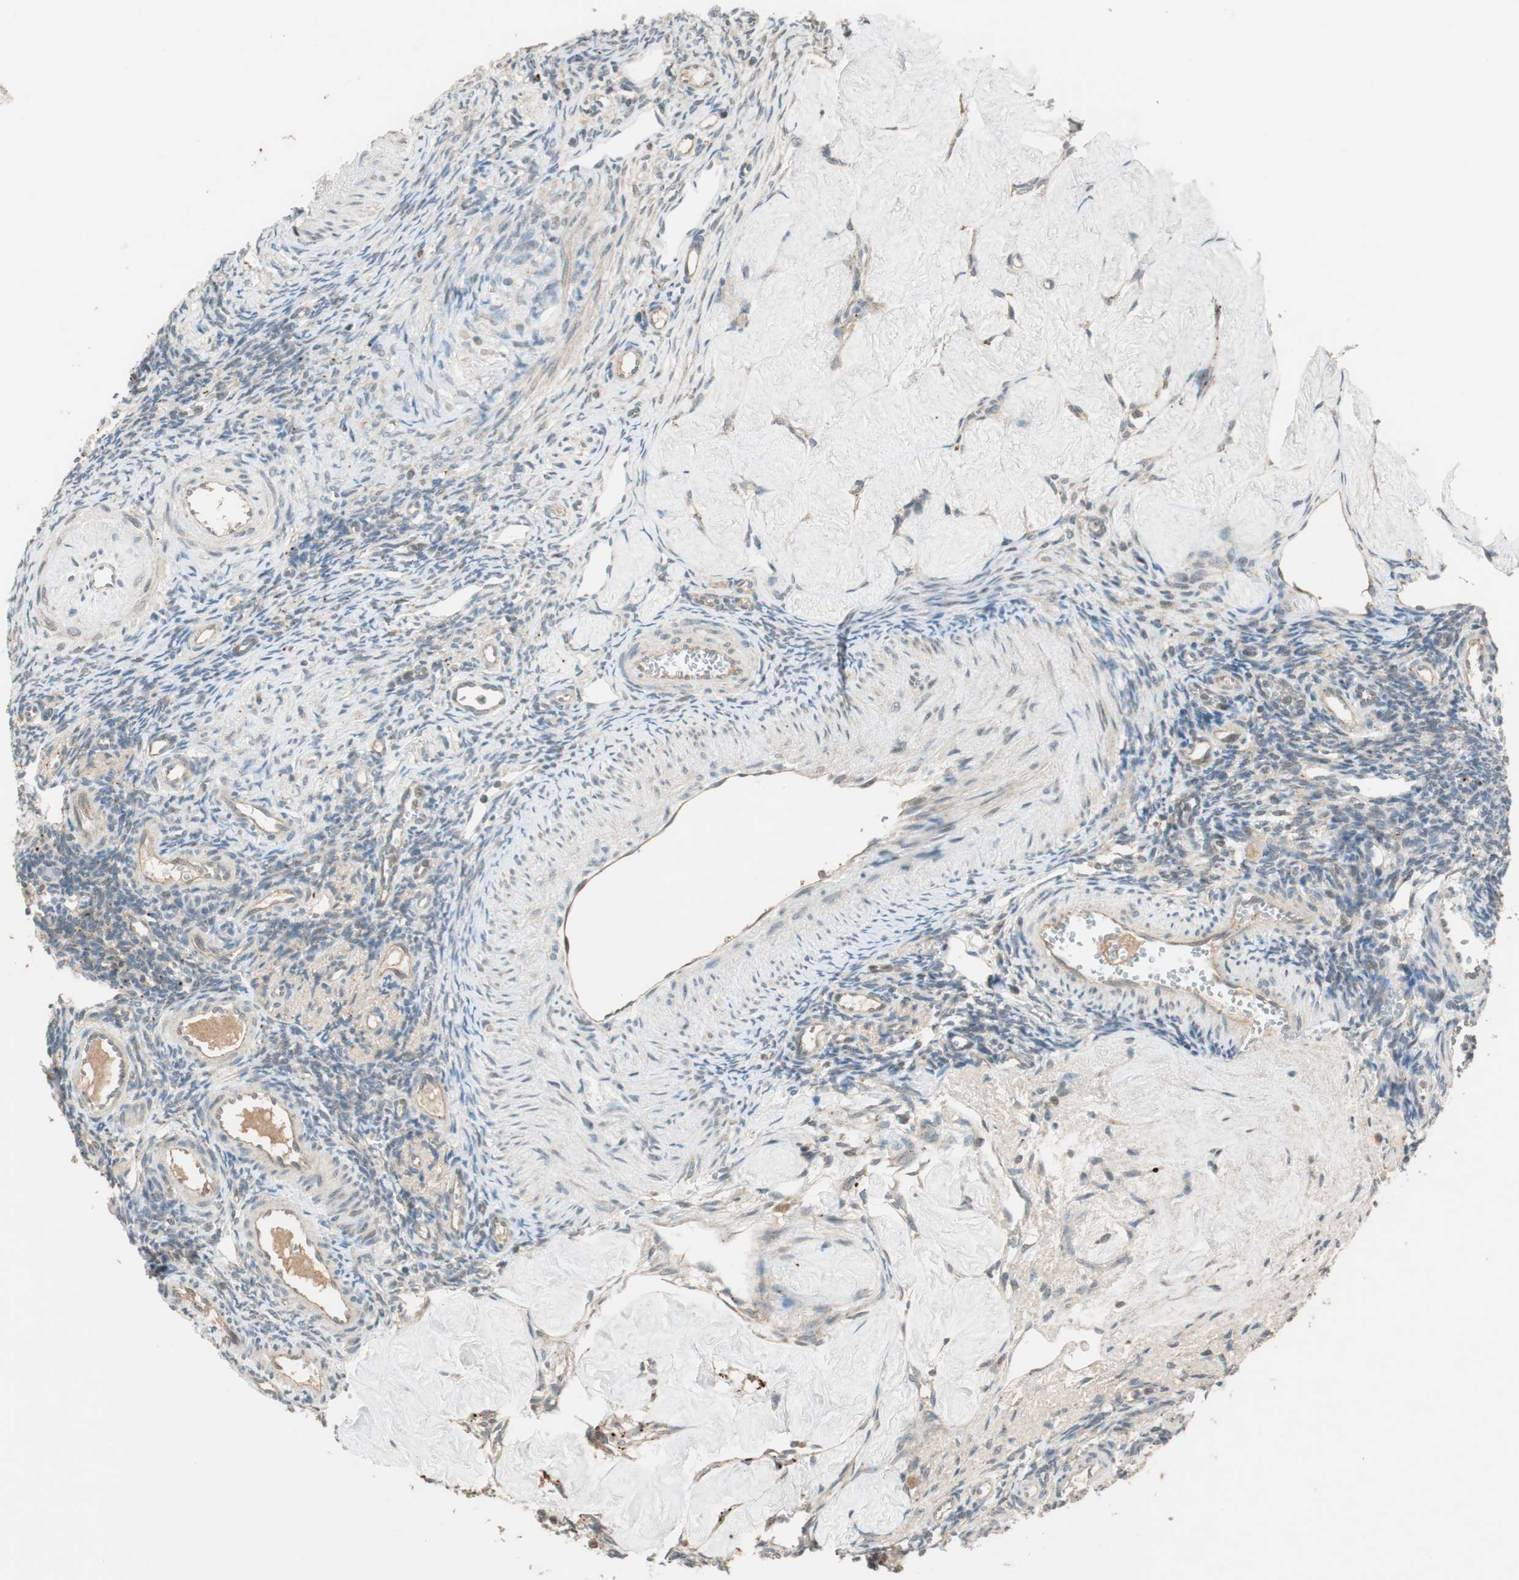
{"staining": {"intensity": "negative", "quantity": "none", "location": "none"}, "tissue": "ovary", "cell_type": "Ovarian stroma cells", "image_type": "normal", "snomed": [{"axis": "morphology", "description": "Normal tissue, NOS"}, {"axis": "topography", "description": "Ovary"}], "caption": "This is an immunohistochemistry histopathology image of benign ovary. There is no staining in ovarian stroma cells.", "gene": "GLB1", "patient": {"sex": "female", "age": 33}}